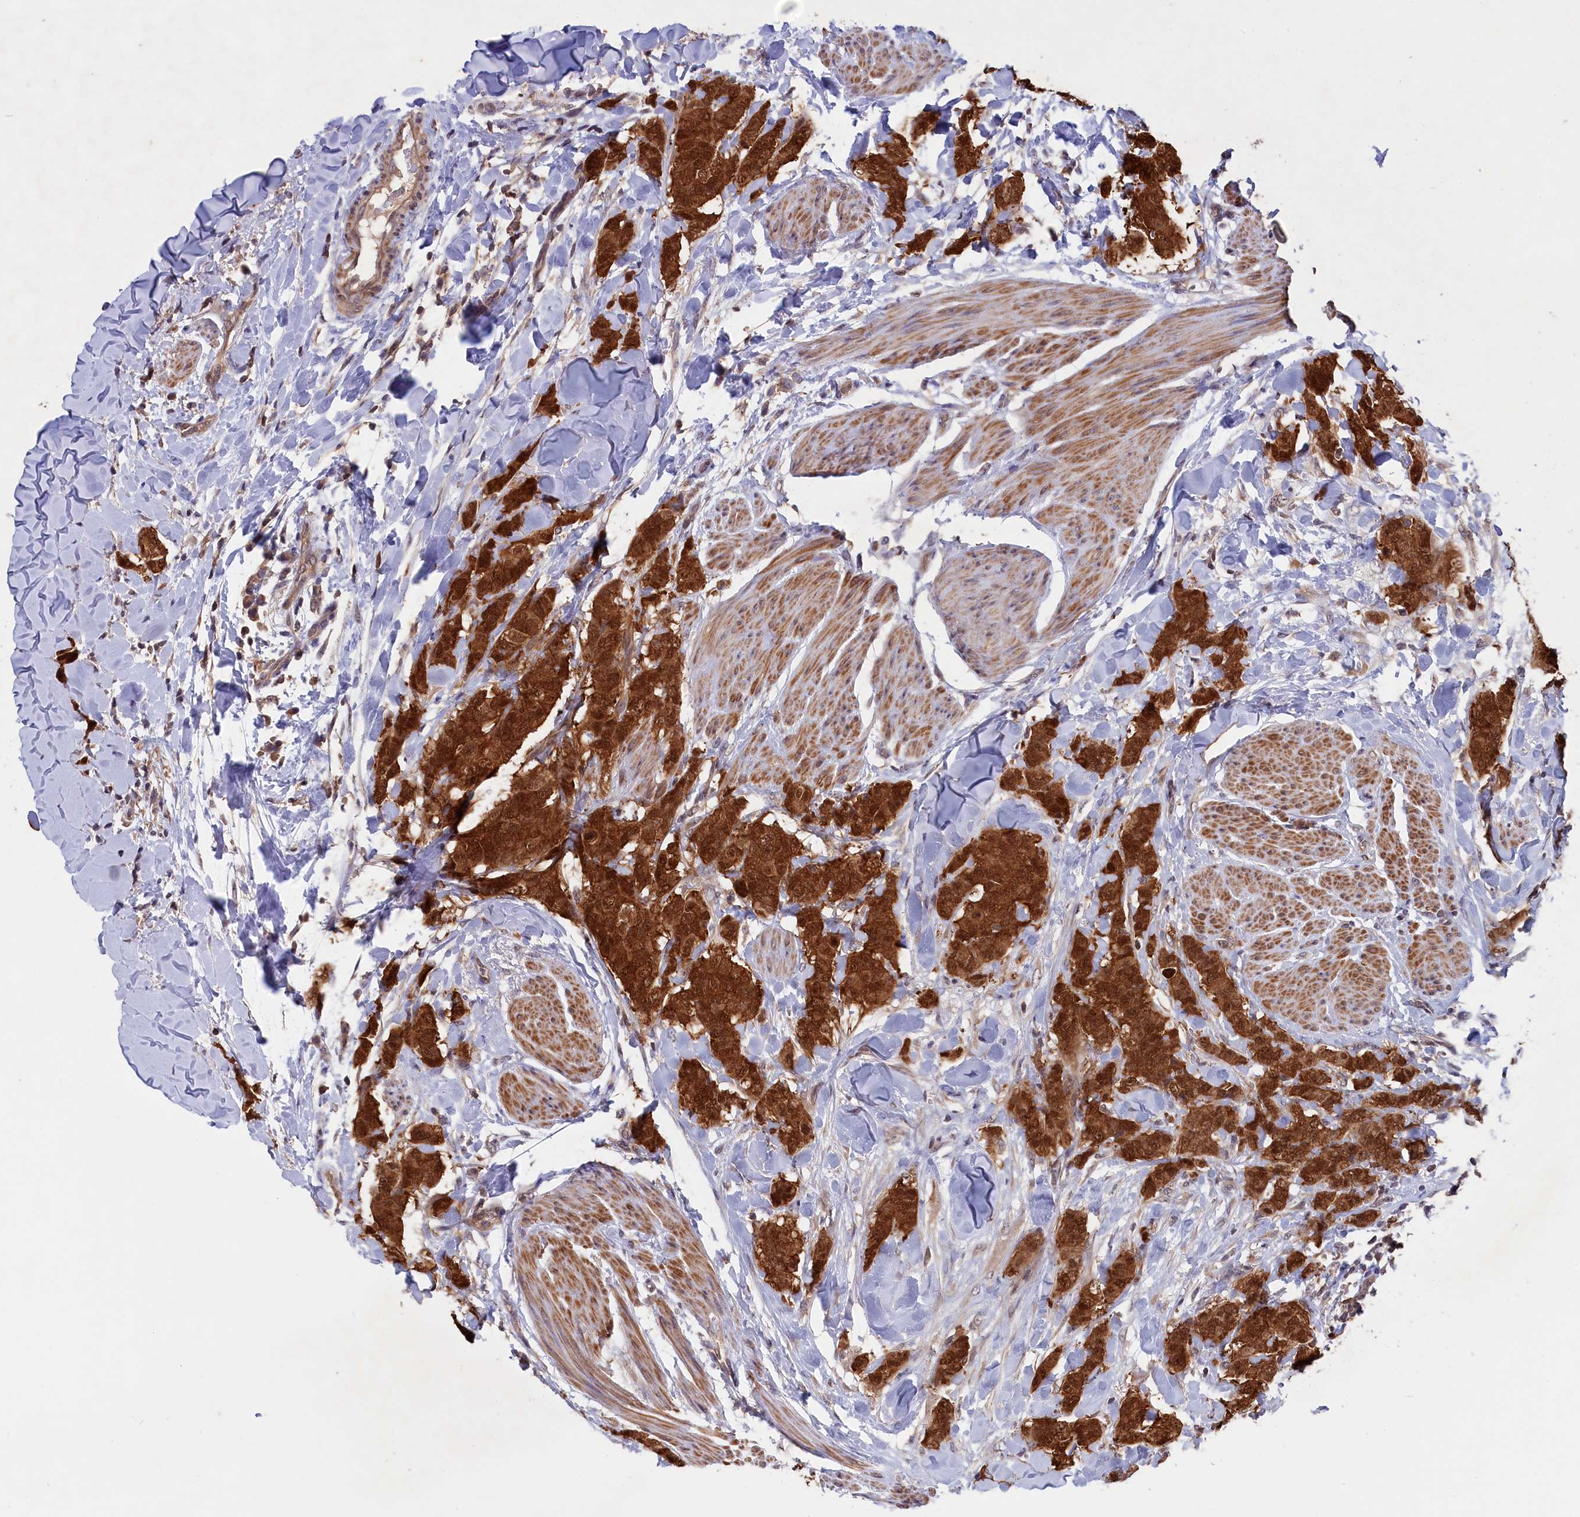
{"staining": {"intensity": "strong", "quantity": ">75%", "location": "cytoplasmic/membranous,nuclear"}, "tissue": "breast cancer", "cell_type": "Tumor cells", "image_type": "cancer", "snomed": [{"axis": "morphology", "description": "Duct carcinoma"}, {"axis": "topography", "description": "Breast"}], "caption": "IHC of human breast cancer (invasive ductal carcinoma) exhibits high levels of strong cytoplasmic/membranous and nuclear positivity in approximately >75% of tumor cells.", "gene": "JPT2", "patient": {"sex": "female", "age": 40}}